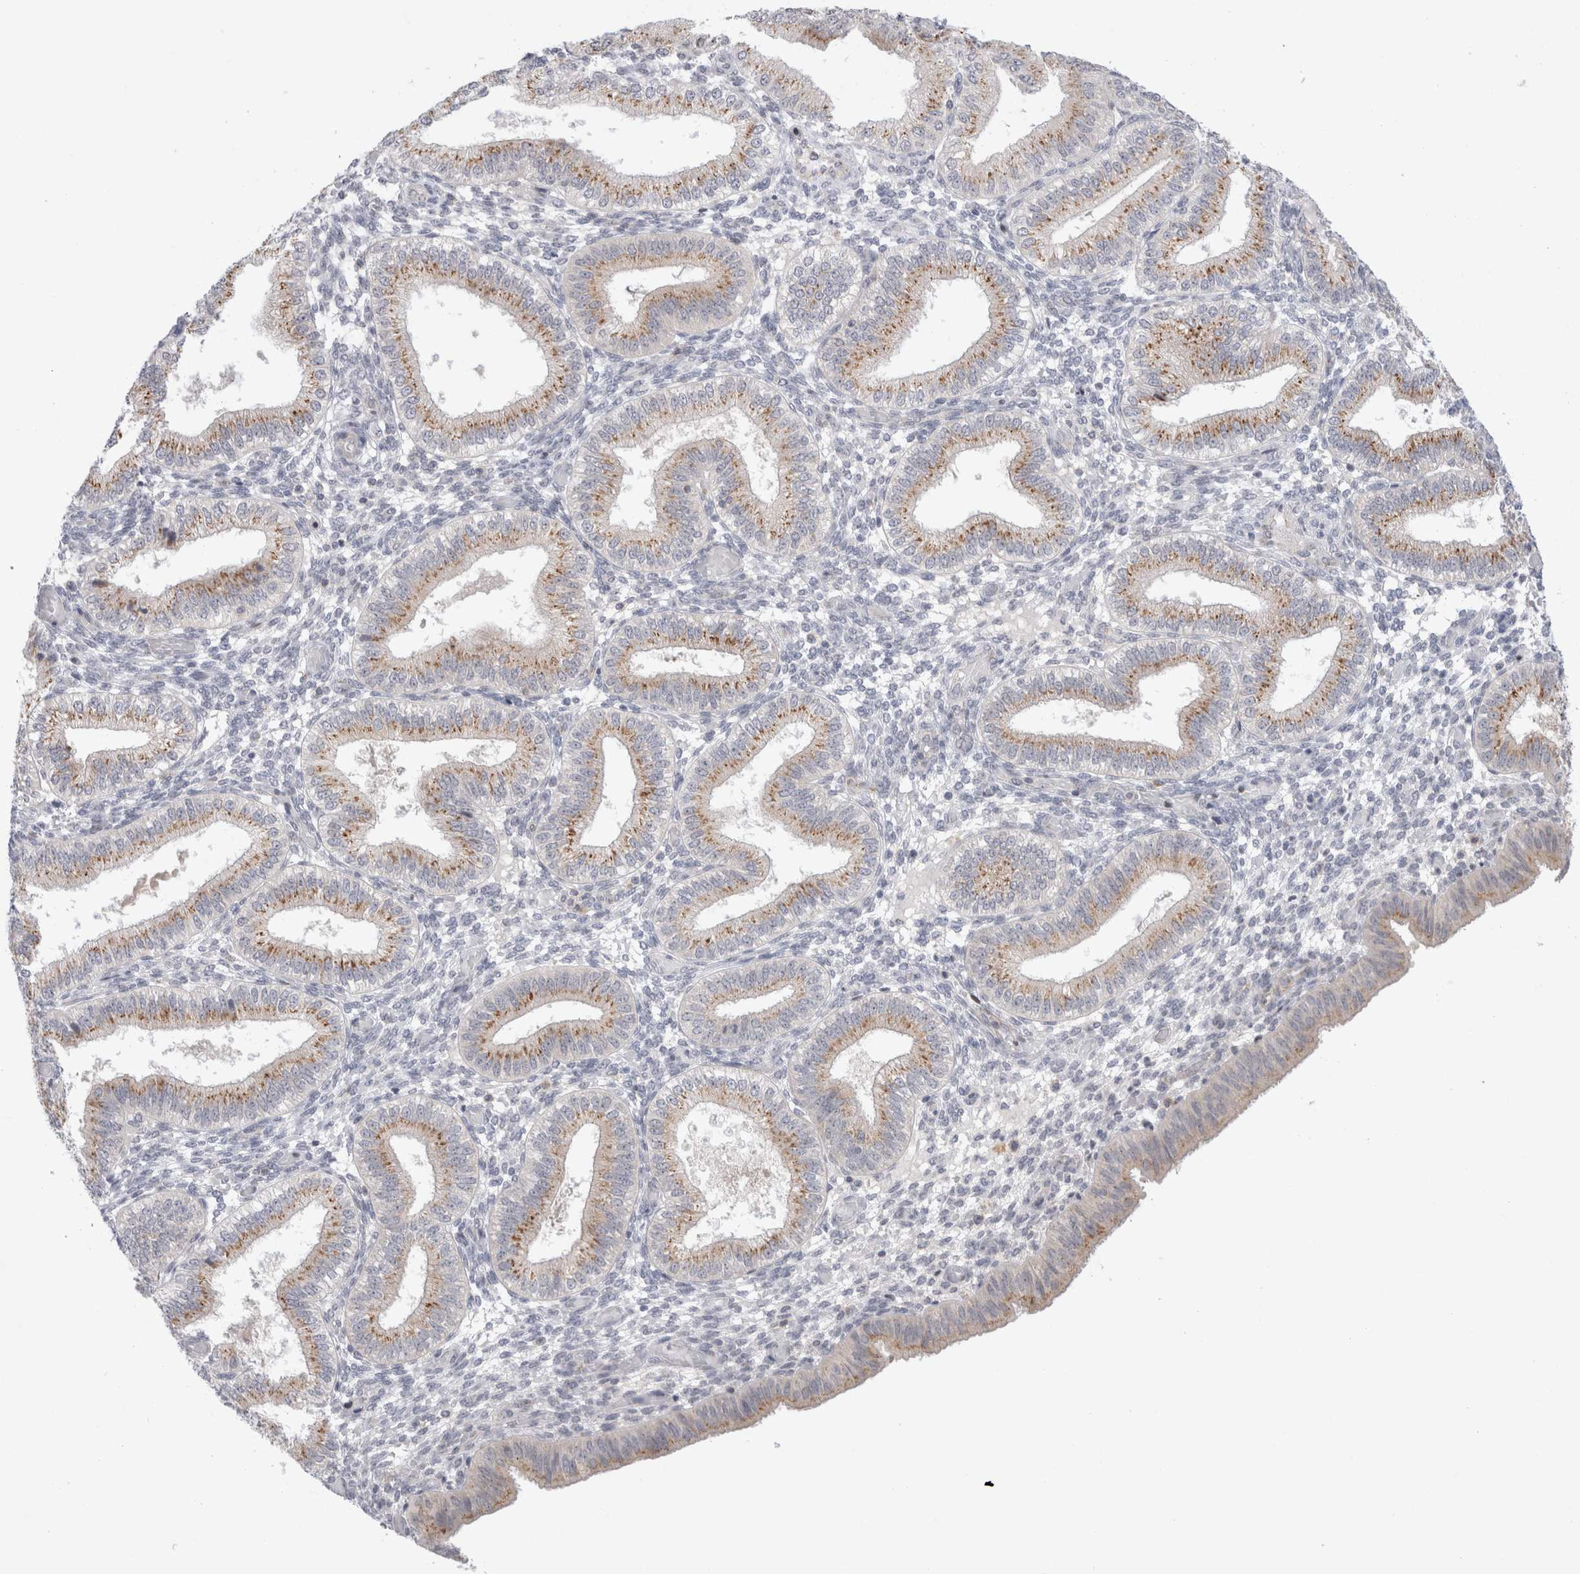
{"staining": {"intensity": "negative", "quantity": "none", "location": "none"}, "tissue": "endometrium", "cell_type": "Cells in endometrial stroma", "image_type": "normal", "snomed": [{"axis": "morphology", "description": "Normal tissue, NOS"}, {"axis": "topography", "description": "Endometrium"}], "caption": "A photomicrograph of endometrium stained for a protein demonstrates no brown staining in cells in endometrial stroma.", "gene": "CERS5", "patient": {"sex": "female", "age": 39}}